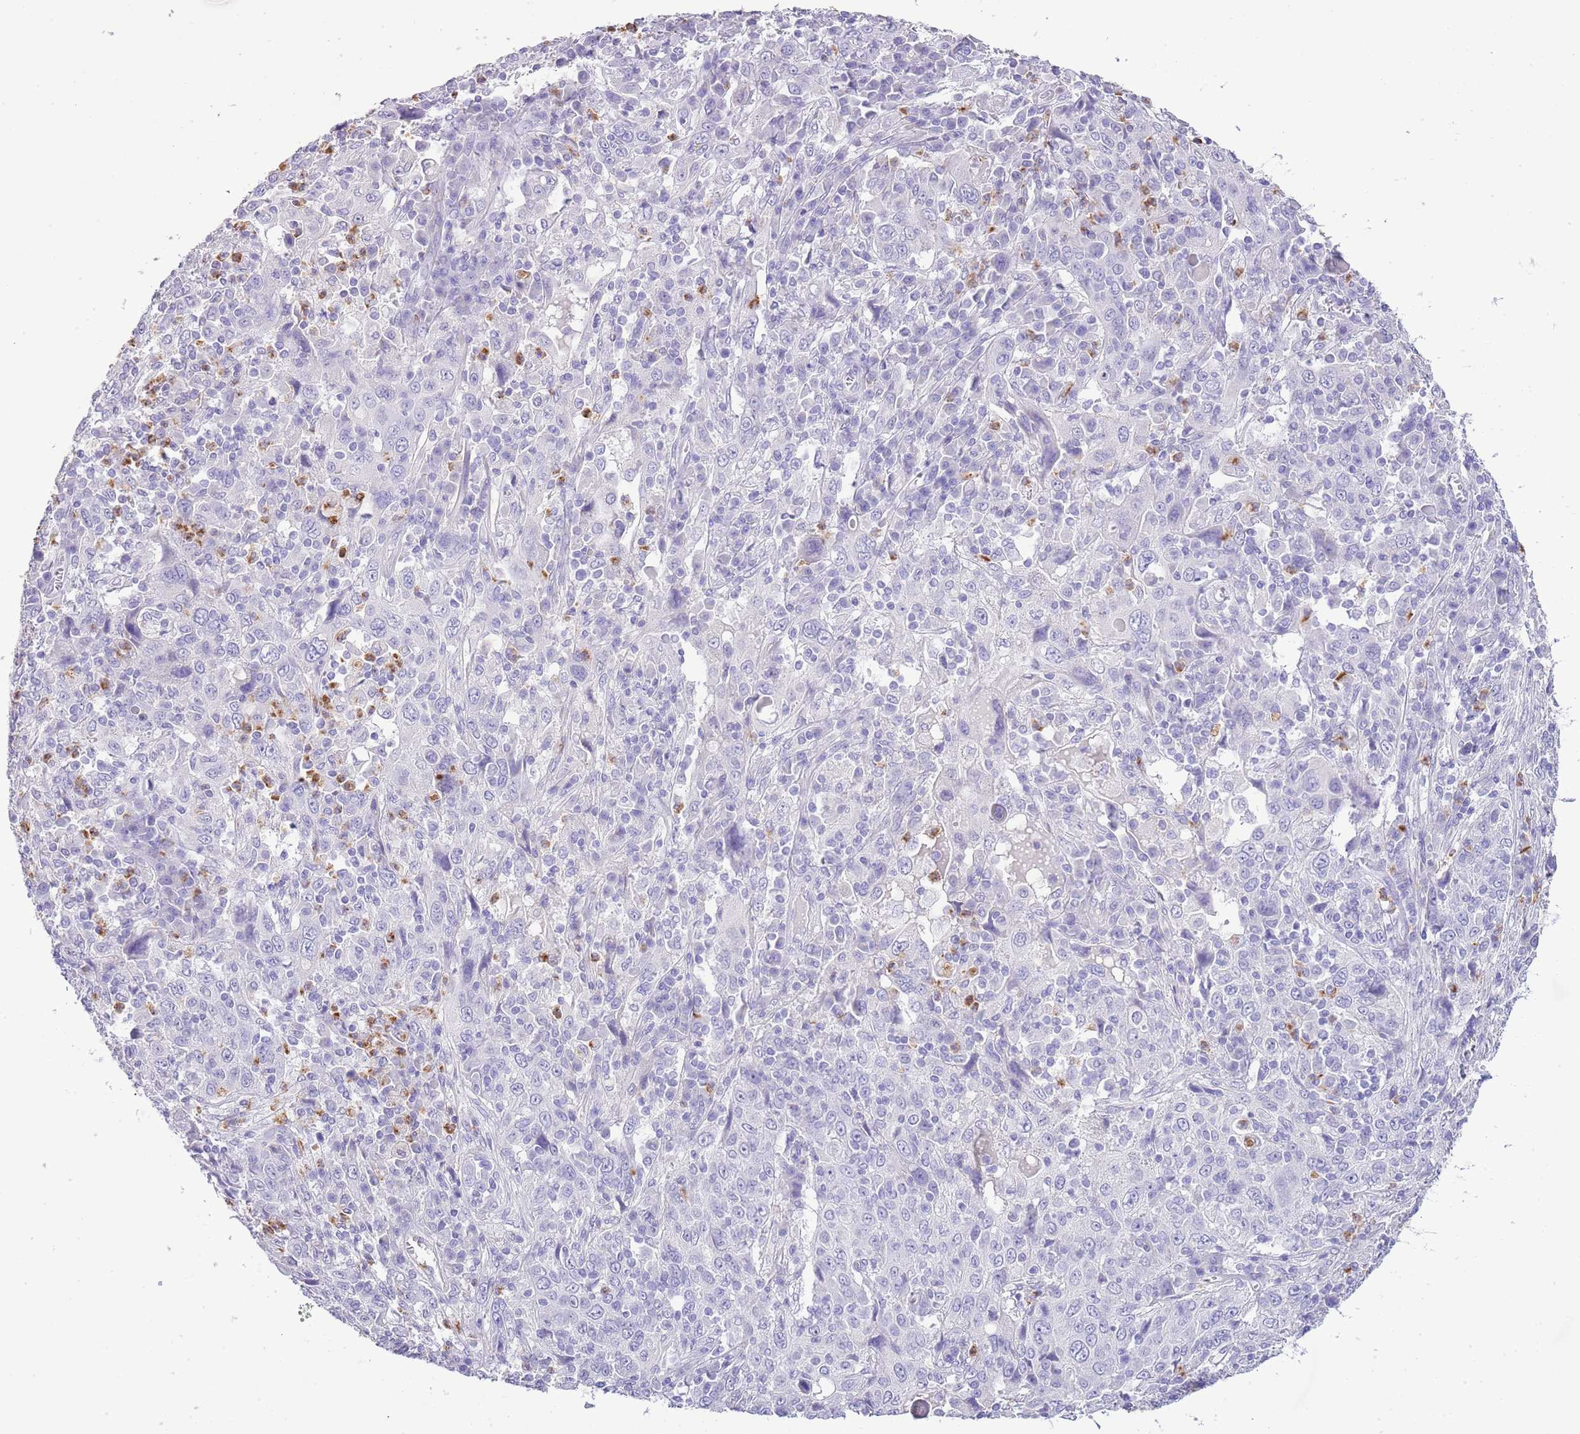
{"staining": {"intensity": "negative", "quantity": "none", "location": "none"}, "tissue": "cervical cancer", "cell_type": "Tumor cells", "image_type": "cancer", "snomed": [{"axis": "morphology", "description": "Squamous cell carcinoma, NOS"}, {"axis": "topography", "description": "Cervix"}], "caption": "Immunohistochemical staining of human squamous cell carcinoma (cervical) exhibits no significant expression in tumor cells.", "gene": "OR2Z1", "patient": {"sex": "female", "age": 46}}